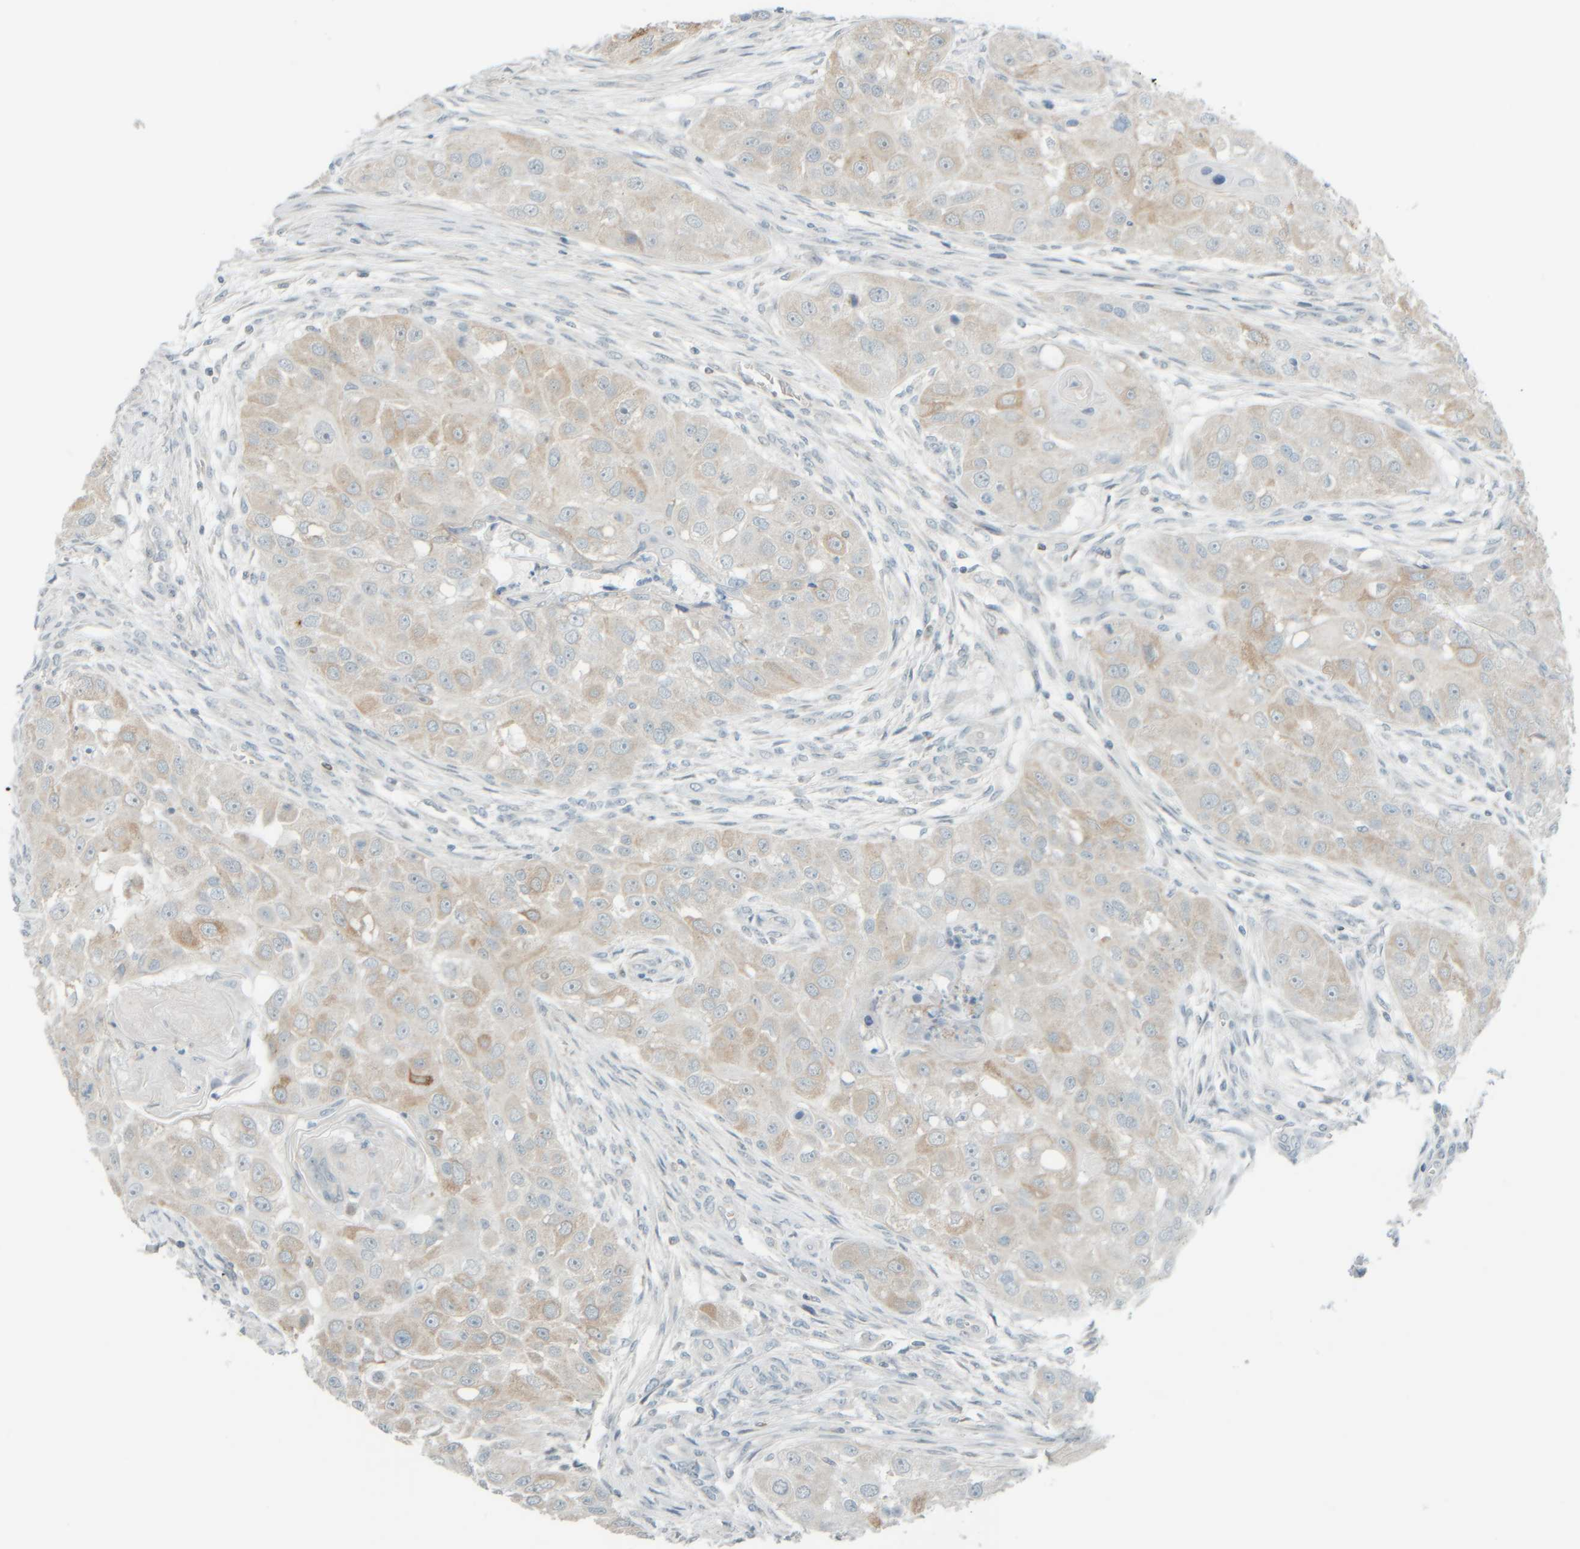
{"staining": {"intensity": "weak", "quantity": "25%-75%", "location": "cytoplasmic/membranous"}, "tissue": "head and neck cancer", "cell_type": "Tumor cells", "image_type": "cancer", "snomed": [{"axis": "morphology", "description": "Normal tissue, NOS"}, {"axis": "morphology", "description": "Squamous cell carcinoma, NOS"}, {"axis": "topography", "description": "Skeletal muscle"}, {"axis": "topography", "description": "Head-Neck"}], "caption": "An immunohistochemistry (IHC) photomicrograph of tumor tissue is shown. Protein staining in brown labels weak cytoplasmic/membranous positivity in head and neck squamous cell carcinoma within tumor cells. The staining is performed using DAB brown chromogen to label protein expression. The nuclei are counter-stained blue using hematoxylin.", "gene": "PTGES3L-AARSD1", "patient": {"sex": "male", "age": 51}}